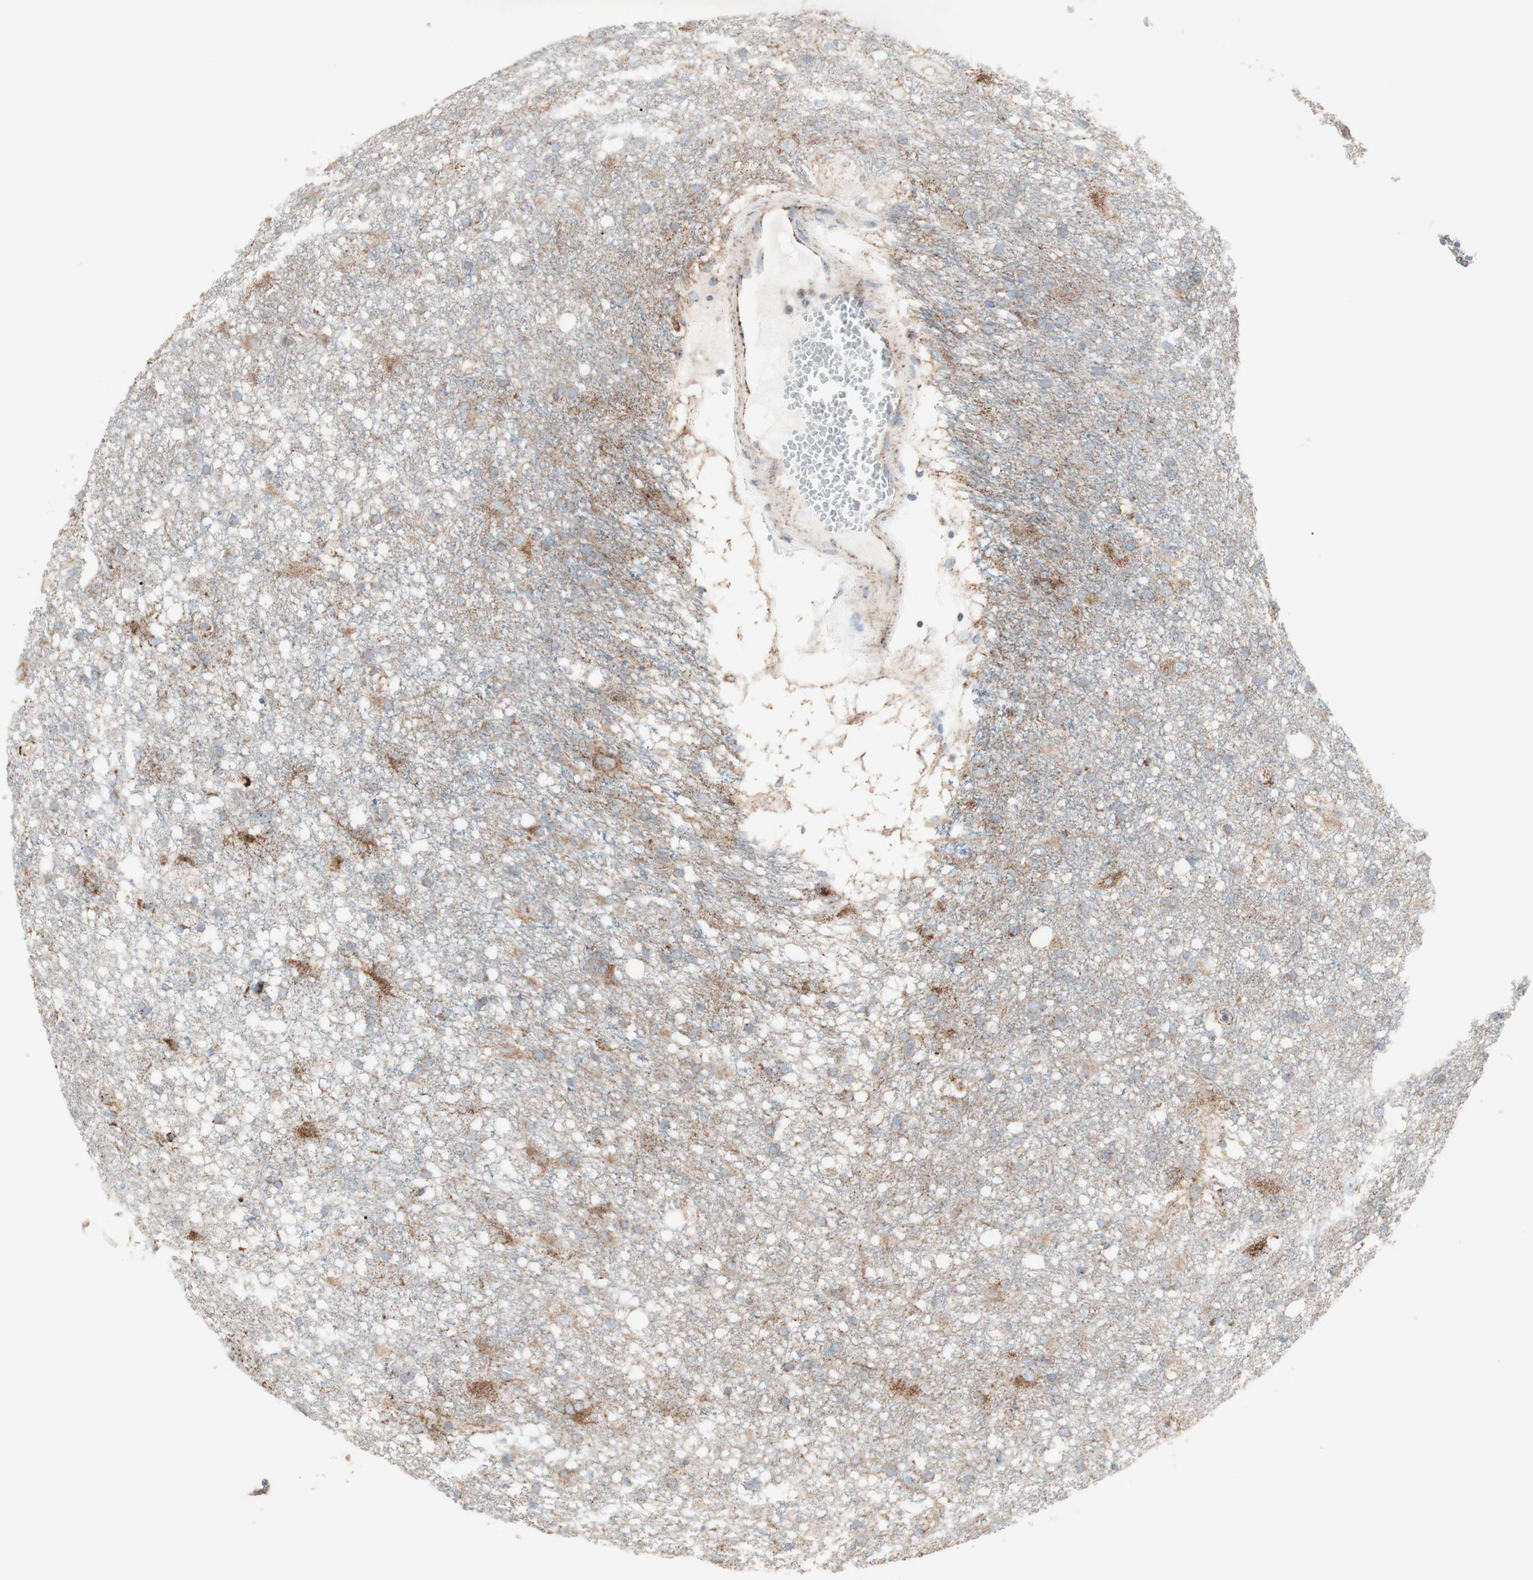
{"staining": {"intensity": "weak", "quantity": "<25%", "location": "cytoplasmic/membranous"}, "tissue": "glioma", "cell_type": "Tumor cells", "image_type": "cancer", "snomed": [{"axis": "morphology", "description": "Glioma, malignant, High grade"}, {"axis": "topography", "description": "Brain"}], "caption": "A high-resolution histopathology image shows IHC staining of glioma, which shows no significant positivity in tumor cells.", "gene": "C3orf52", "patient": {"sex": "female", "age": 59}}